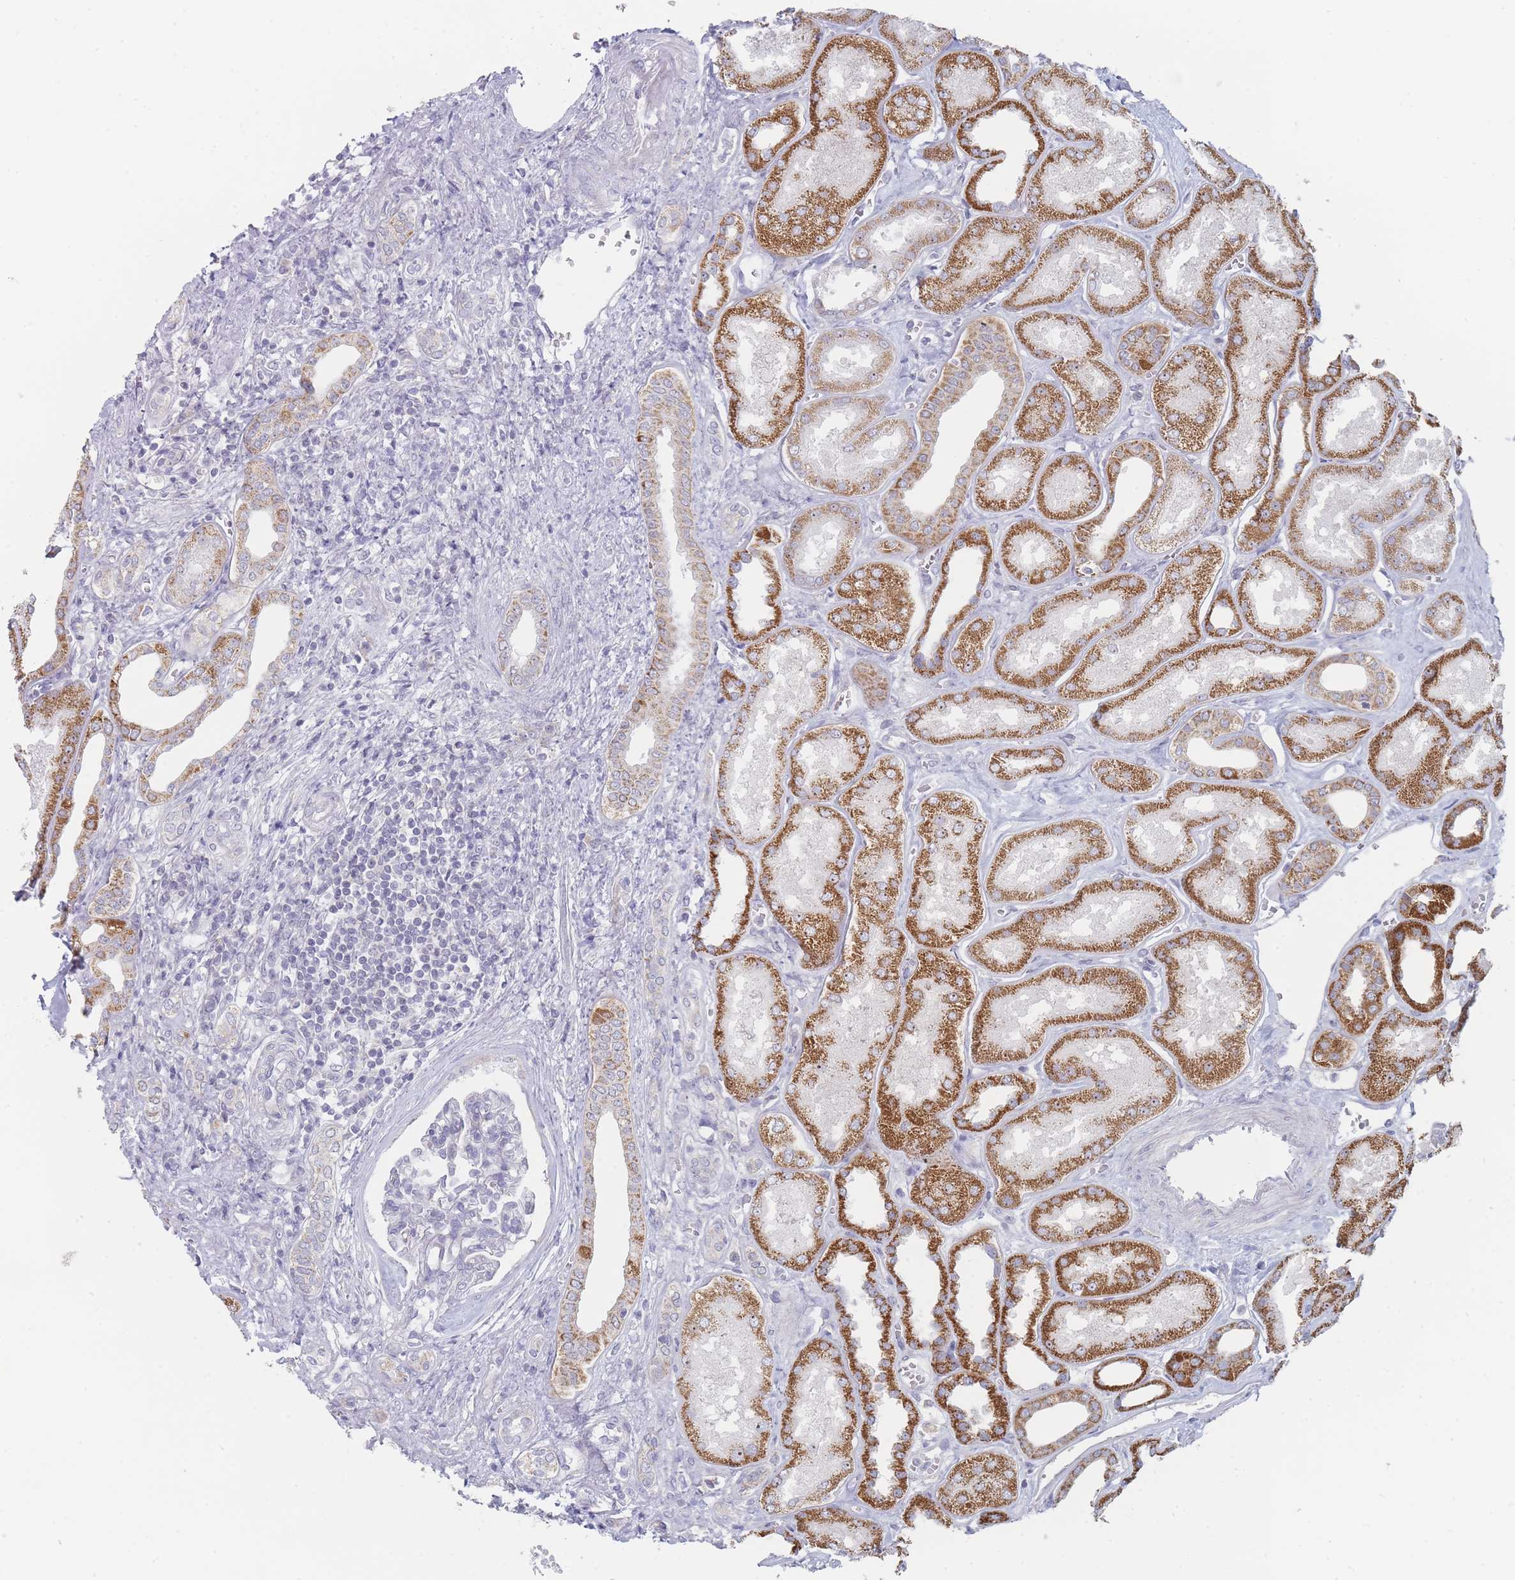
{"staining": {"intensity": "negative", "quantity": "none", "location": "none"}, "tissue": "kidney", "cell_type": "Cells in glomeruli", "image_type": "normal", "snomed": [{"axis": "morphology", "description": "Normal tissue, NOS"}, {"axis": "morphology", "description": "Adenocarcinoma, NOS"}, {"axis": "topography", "description": "Kidney"}], "caption": "Cells in glomeruli show no significant protein expression in unremarkable kidney. (Stains: DAB immunohistochemistry with hematoxylin counter stain, Microscopy: brightfield microscopy at high magnification).", "gene": "RNF8", "patient": {"sex": "female", "age": 68}}